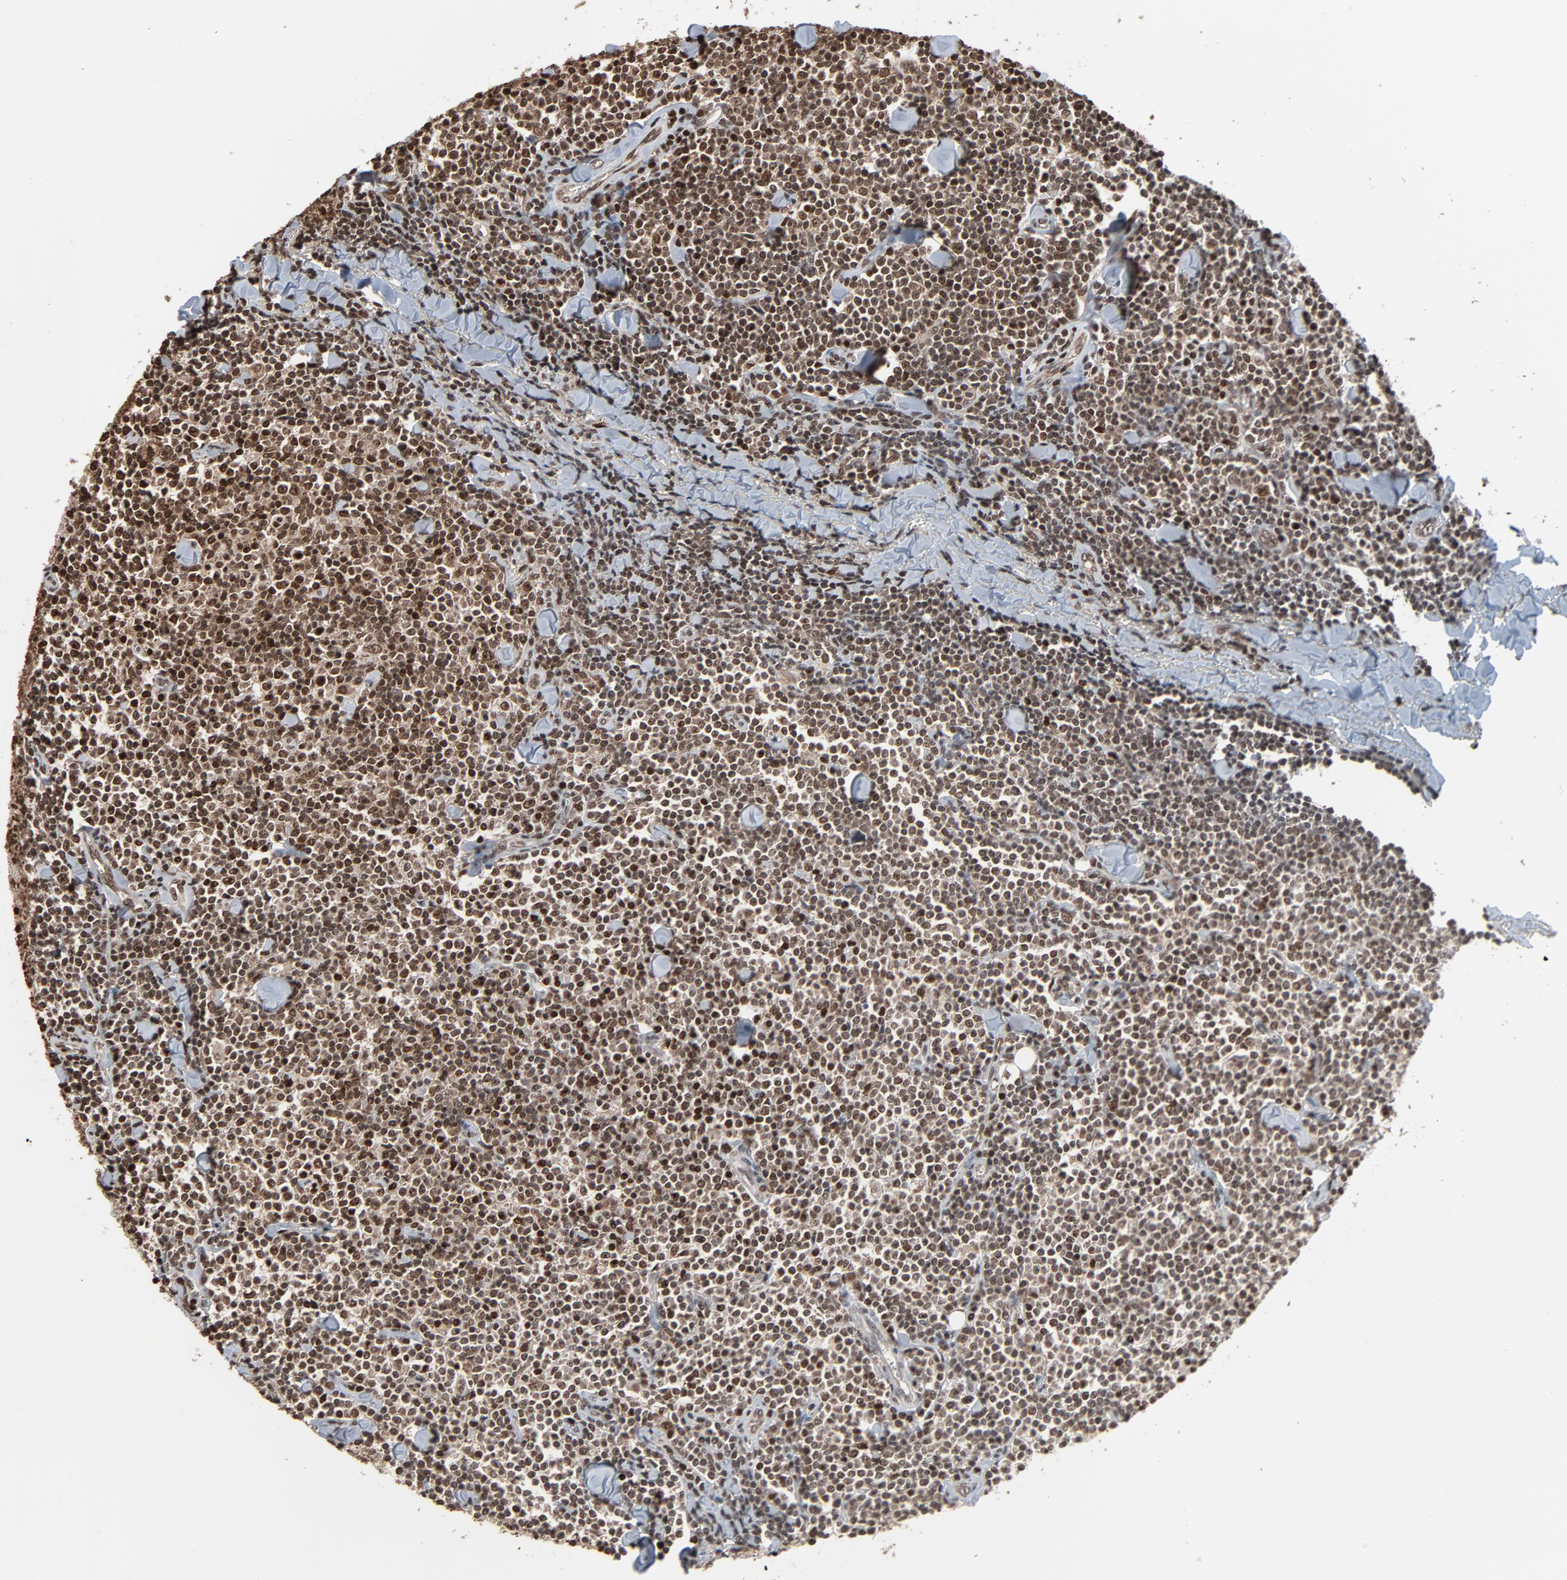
{"staining": {"intensity": "strong", "quantity": ">75%", "location": "nuclear"}, "tissue": "lymphoma", "cell_type": "Tumor cells", "image_type": "cancer", "snomed": [{"axis": "morphology", "description": "Malignant lymphoma, non-Hodgkin's type, Low grade"}, {"axis": "topography", "description": "Soft tissue"}], "caption": "Strong nuclear staining is present in approximately >75% of tumor cells in lymphoma.", "gene": "RPS6KA3", "patient": {"sex": "male", "age": 92}}